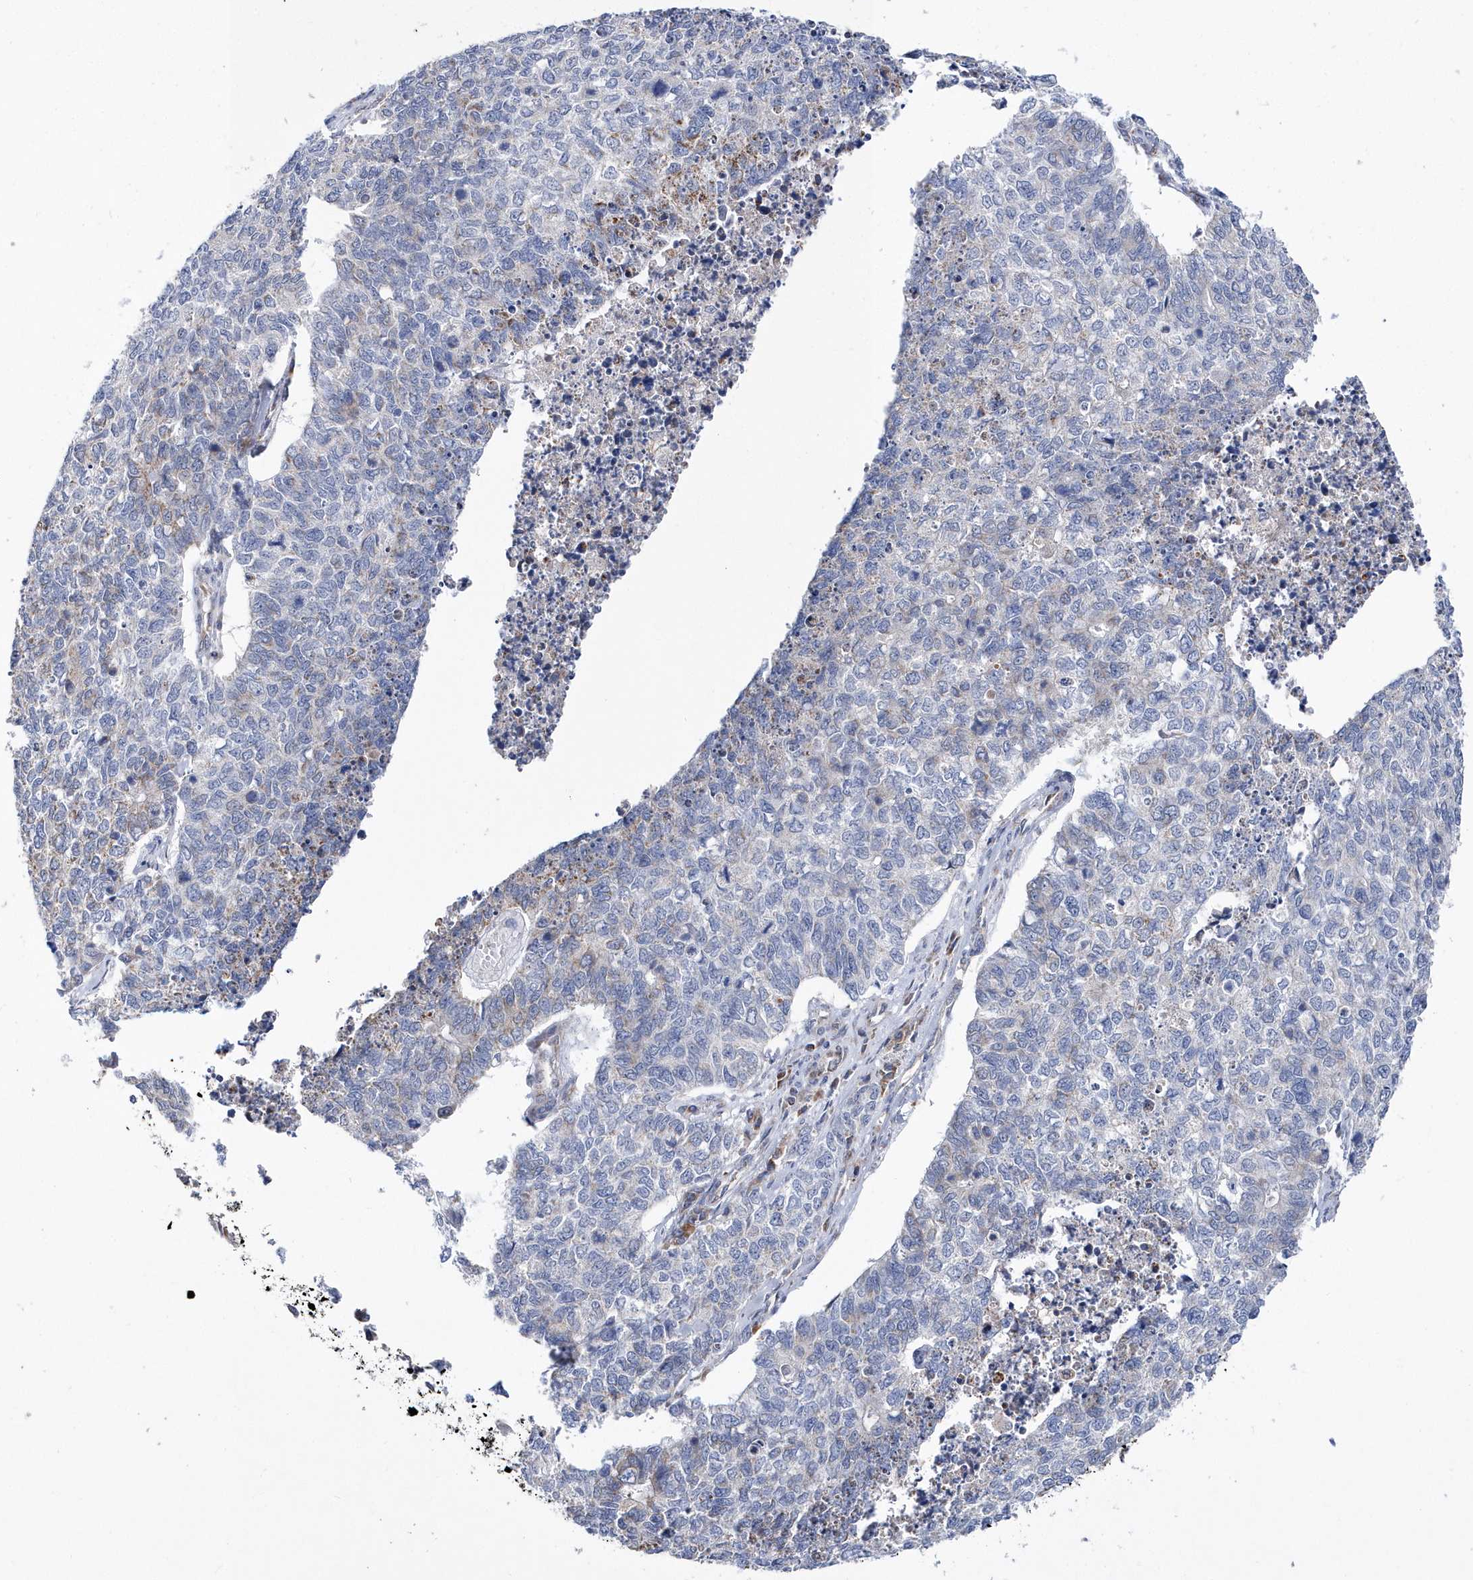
{"staining": {"intensity": "negative", "quantity": "none", "location": "none"}, "tissue": "cervical cancer", "cell_type": "Tumor cells", "image_type": "cancer", "snomed": [{"axis": "morphology", "description": "Squamous cell carcinoma, NOS"}, {"axis": "topography", "description": "Cervix"}], "caption": "This is an IHC micrograph of human cervical cancer (squamous cell carcinoma). There is no staining in tumor cells.", "gene": "SPATA5", "patient": {"sex": "female", "age": 63}}